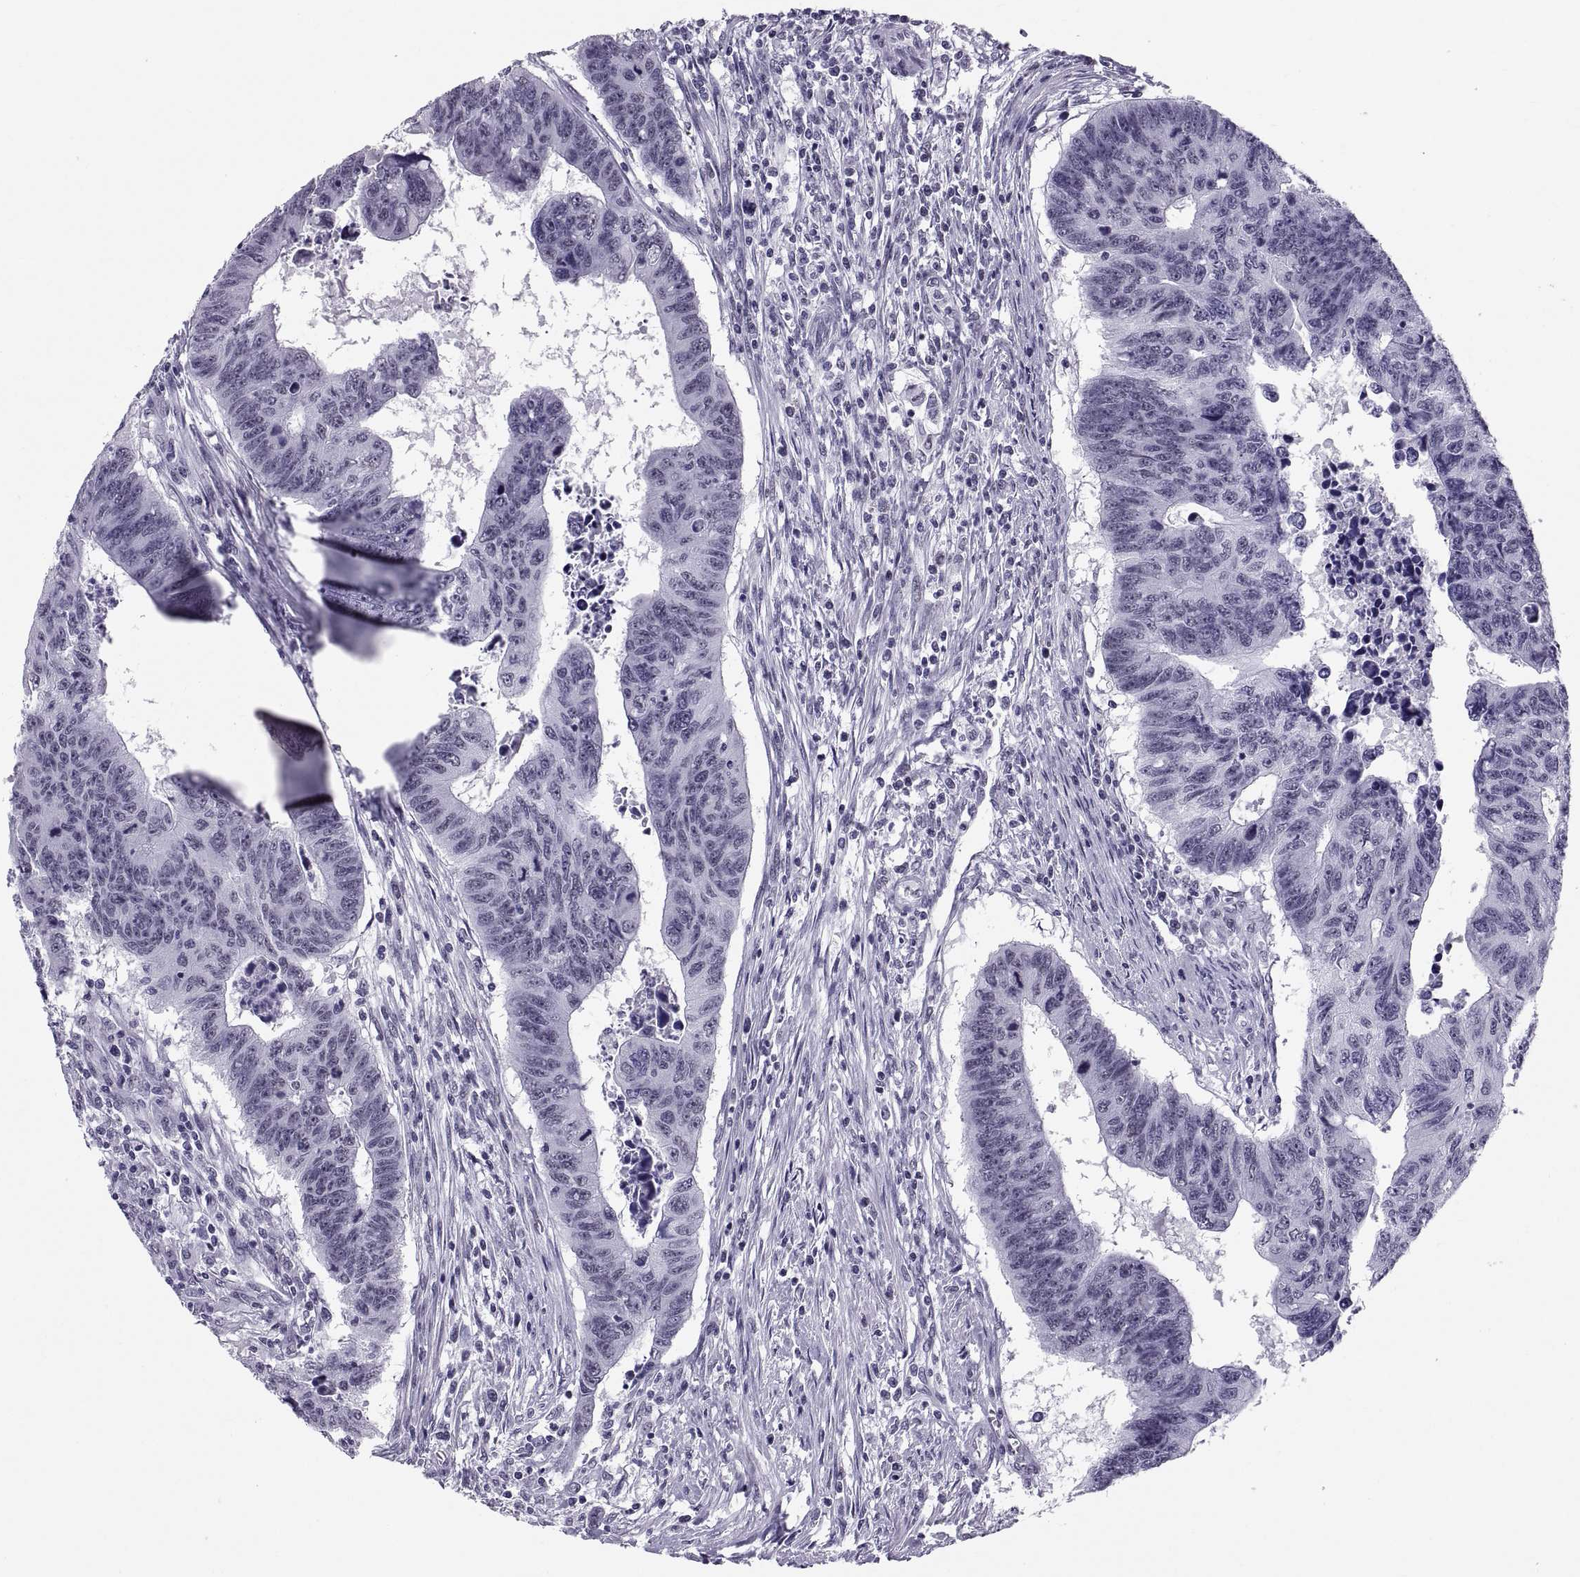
{"staining": {"intensity": "negative", "quantity": "none", "location": "none"}, "tissue": "colorectal cancer", "cell_type": "Tumor cells", "image_type": "cancer", "snomed": [{"axis": "morphology", "description": "Adenocarcinoma, NOS"}, {"axis": "topography", "description": "Rectum"}], "caption": "The immunohistochemistry photomicrograph has no significant staining in tumor cells of colorectal cancer tissue. (DAB (3,3'-diaminobenzidine) immunohistochemistry with hematoxylin counter stain).", "gene": "NEUROD6", "patient": {"sex": "female", "age": 85}}